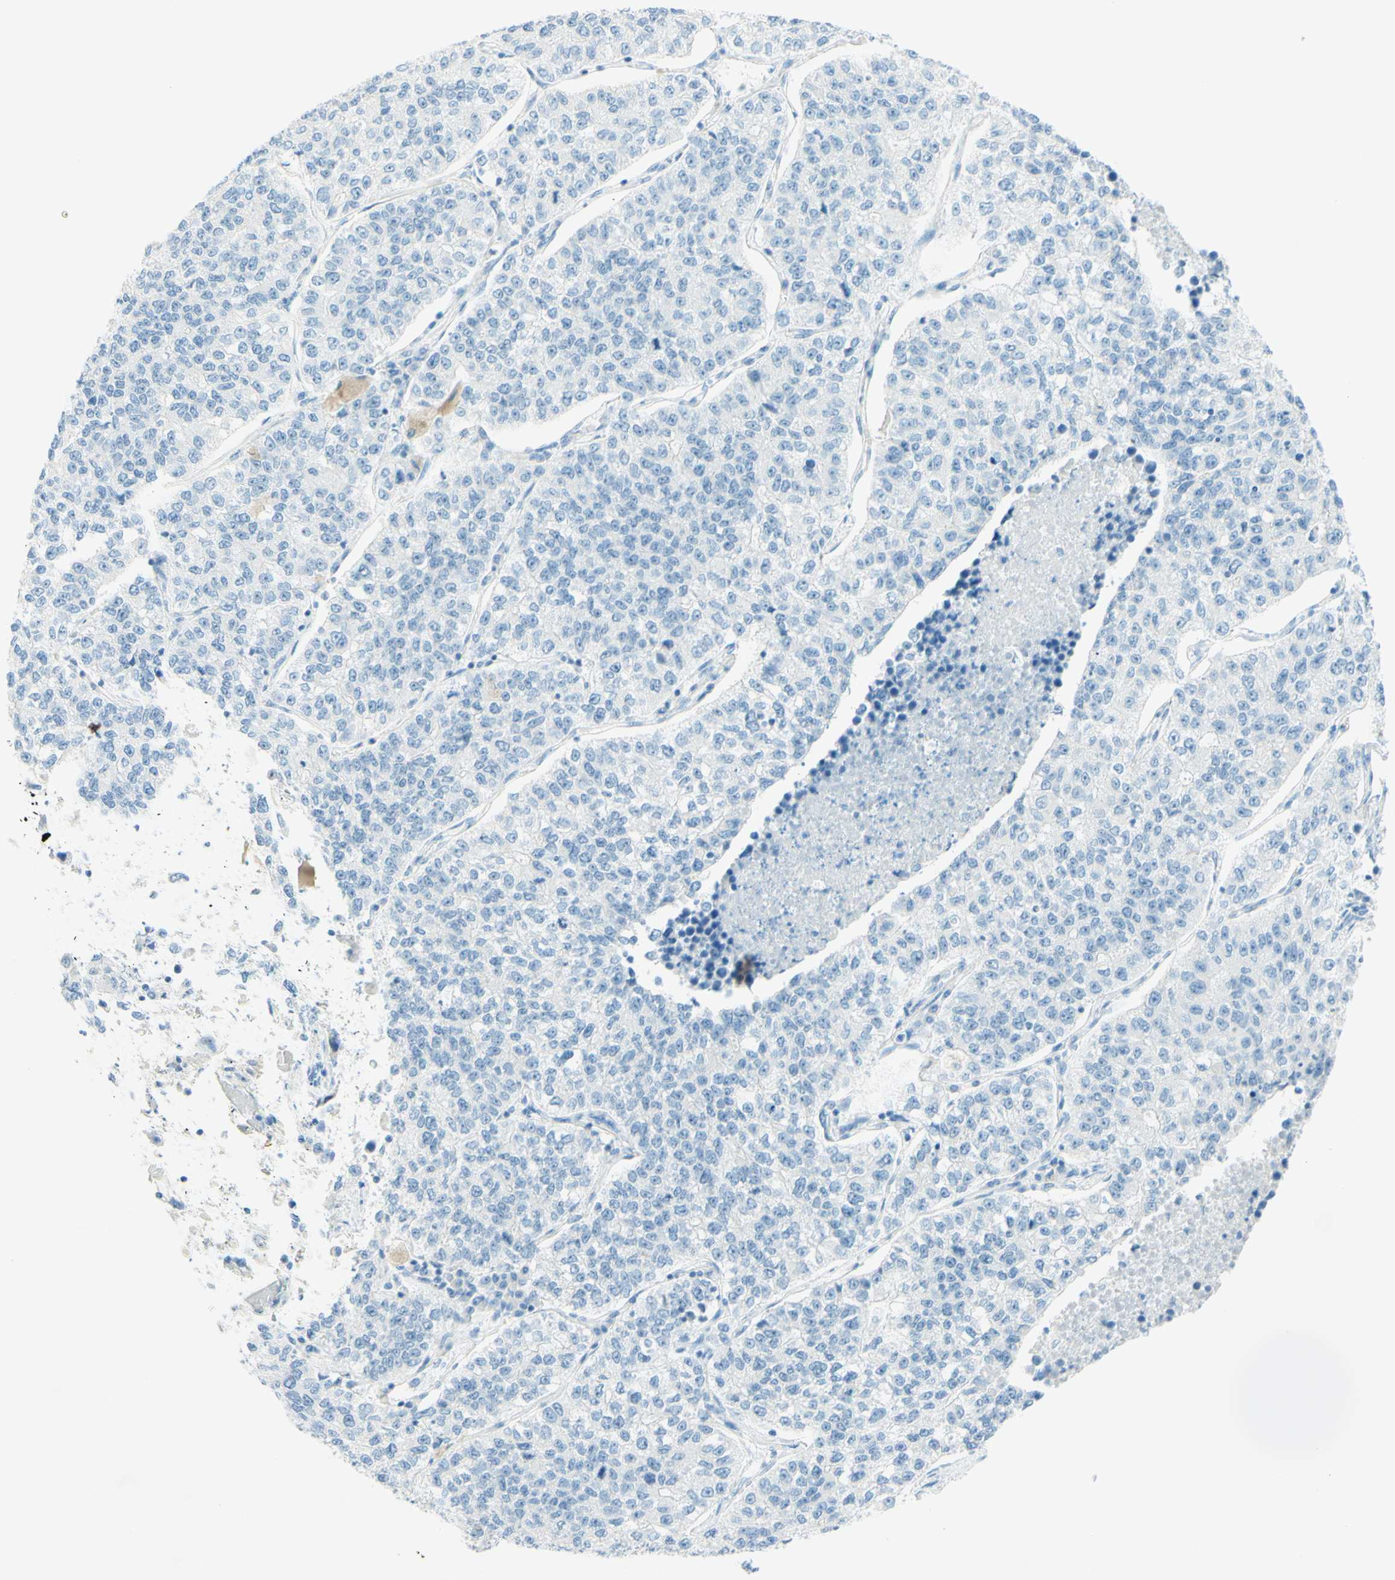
{"staining": {"intensity": "negative", "quantity": "none", "location": "none"}, "tissue": "lung cancer", "cell_type": "Tumor cells", "image_type": "cancer", "snomed": [{"axis": "morphology", "description": "Adenocarcinoma, NOS"}, {"axis": "topography", "description": "Lung"}], "caption": "Tumor cells are negative for protein expression in human lung cancer (adenocarcinoma). The staining is performed using DAB (3,3'-diaminobenzidine) brown chromogen with nuclei counter-stained in using hematoxylin.", "gene": "FMR1NB", "patient": {"sex": "male", "age": 49}}